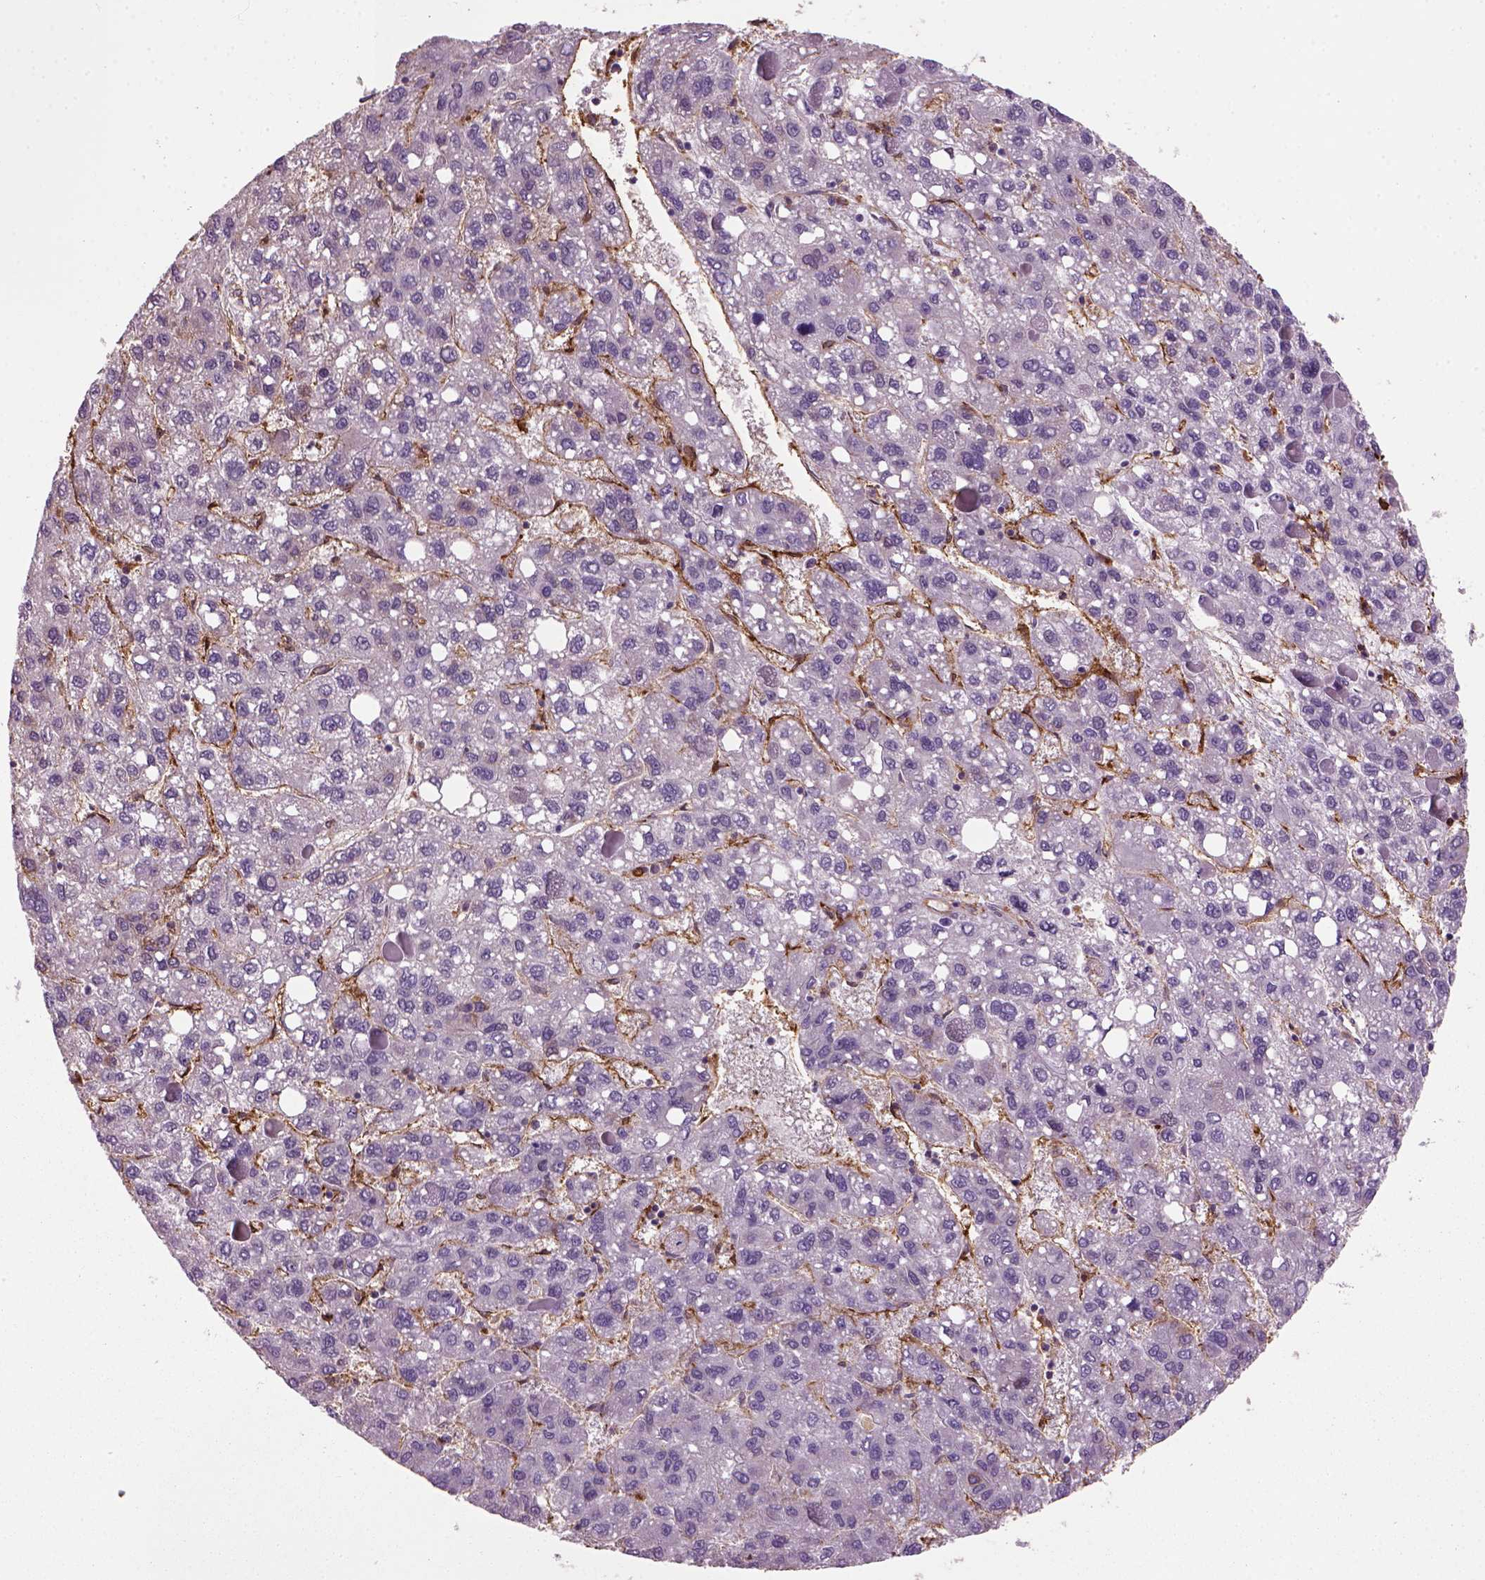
{"staining": {"intensity": "negative", "quantity": "none", "location": "none"}, "tissue": "liver cancer", "cell_type": "Tumor cells", "image_type": "cancer", "snomed": [{"axis": "morphology", "description": "Carcinoma, Hepatocellular, NOS"}, {"axis": "topography", "description": "Liver"}], "caption": "This photomicrograph is of liver cancer (hepatocellular carcinoma) stained with IHC to label a protein in brown with the nuclei are counter-stained blue. There is no expression in tumor cells.", "gene": "MARCKS", "patient": {"sex": "female", "age": 82}}